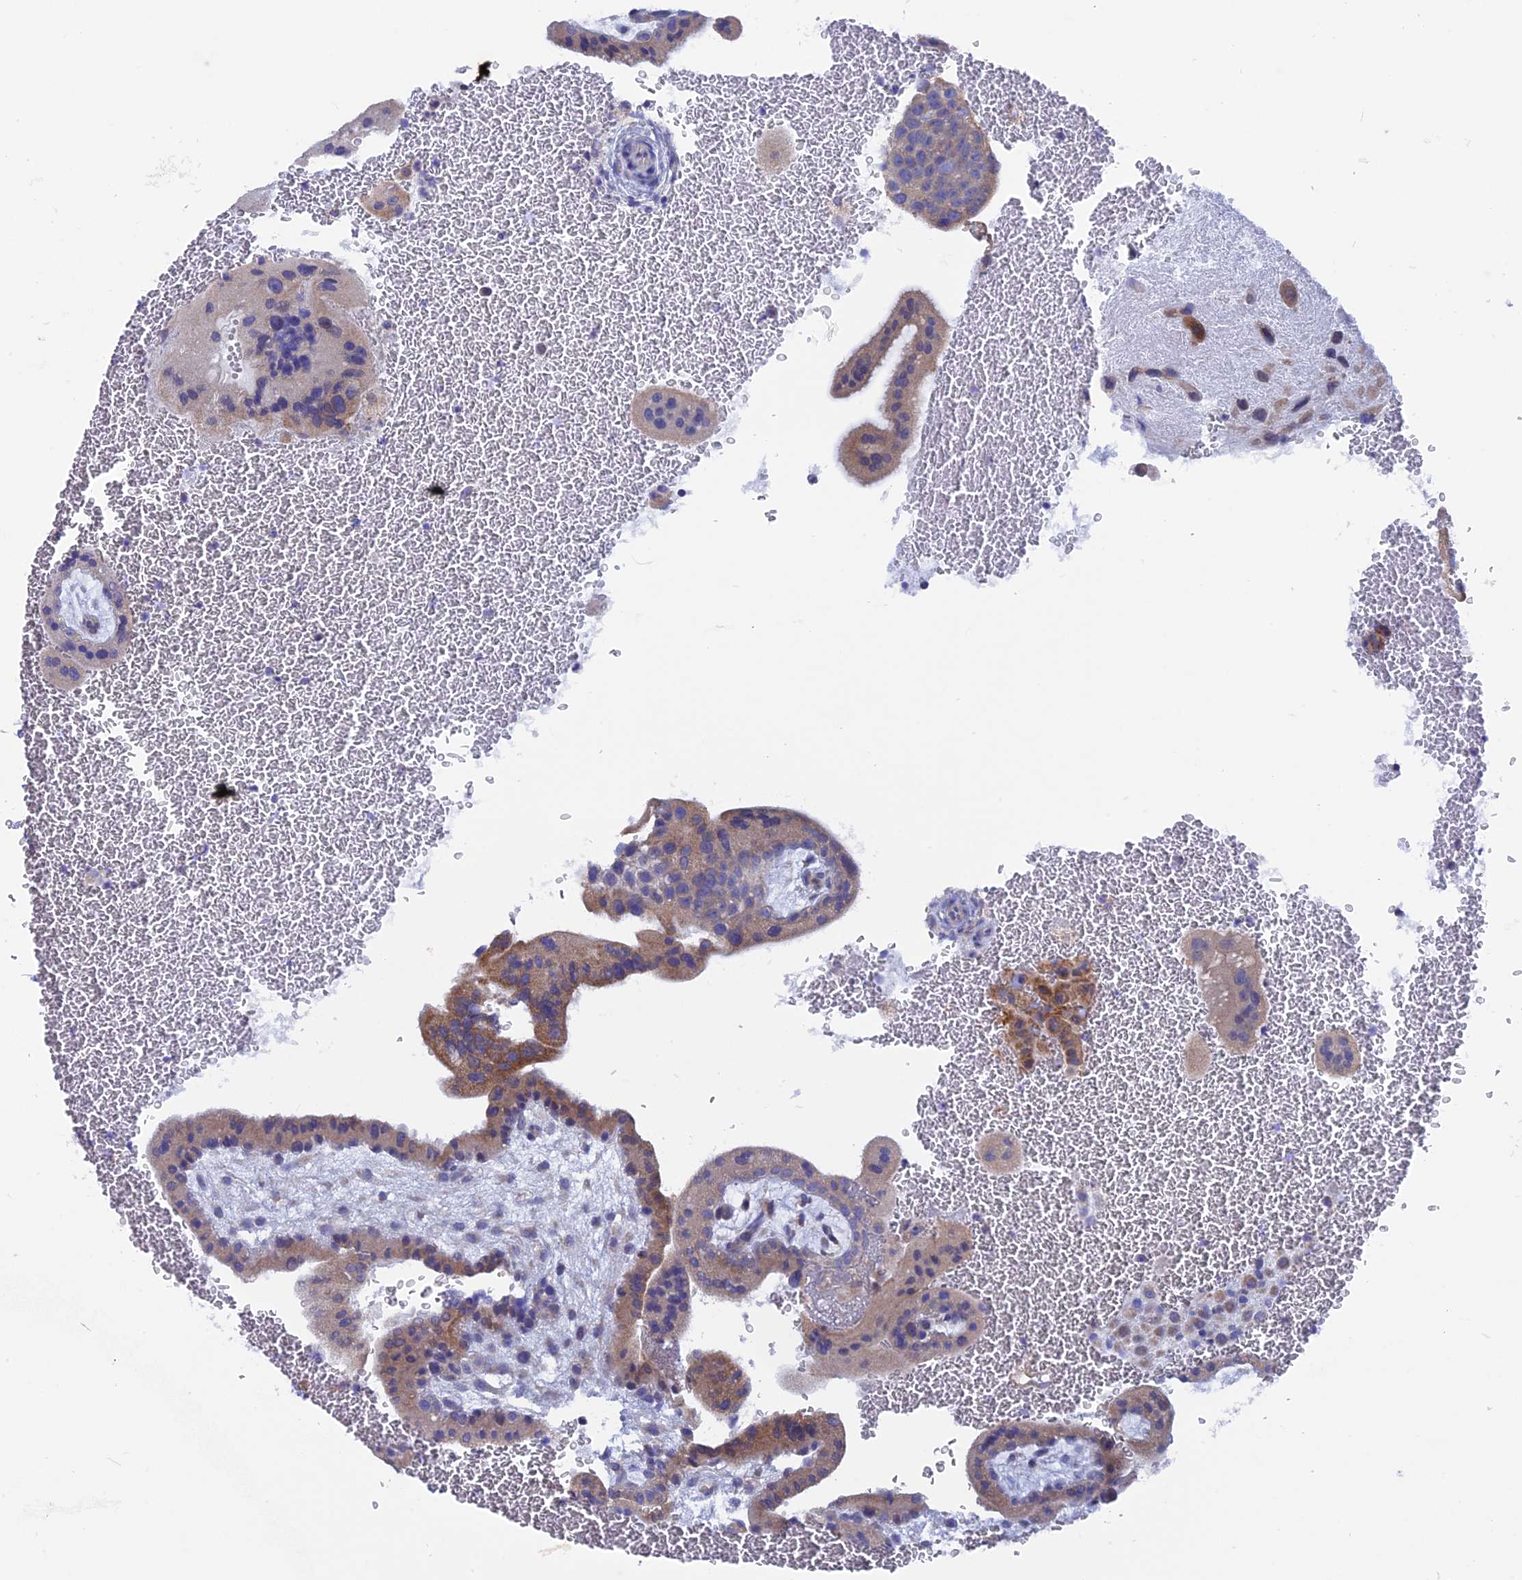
{"staining": {"intensity": "weak", "quantity": ">75%", "location": "cytoplasmic/membranous"}, "tissue": "placenta", "cell_type": "Trophoblastic cells", "image_type": "normal", "snomed": [{"axis": "morphology", "description": "Normal tissue, NOS"}, {"axis": "topography", "description": "Placenta"}], "caption": "Trophoblastic cells exhibit low levels of weak cytoplasmic/membranous positivity in about >75% of cells in normal human placenta.", "gene": "AK4P3", "patient": {"sex": "female", "age": 35}}